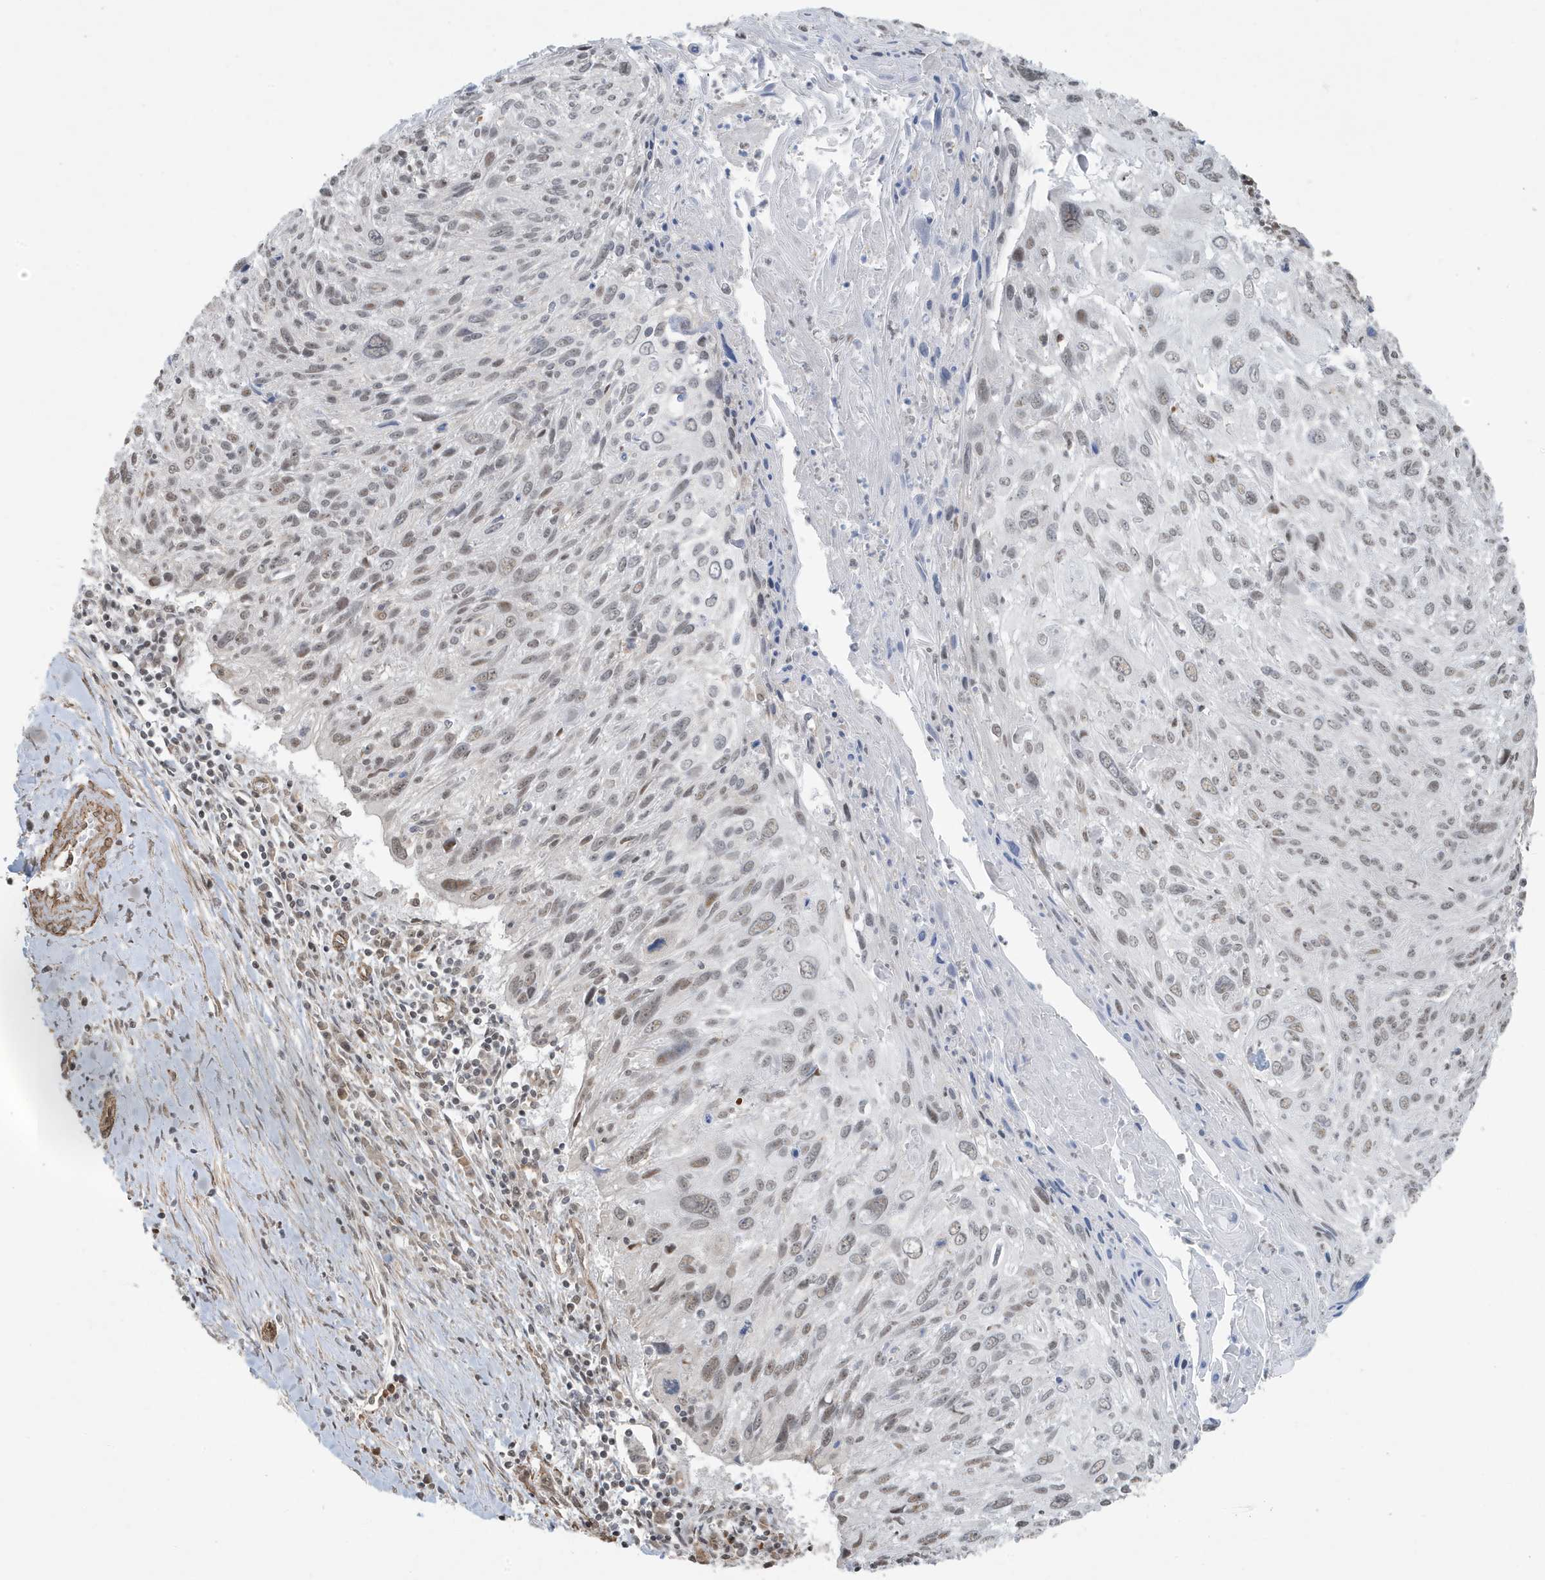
{"staining": {"intensity": "negative", "quantity": "none", "location": "none"}, "tissue": "cervical cancer", "cell_type": "Tumor cells", "image_type": "cancer", "snomed": [{"axis": "morphology", "description": "Squamous cell carcinoma, NOS"}, {"axis": "topography", "description": "Cervix"}], "caption": "DAB immunohistochemical staining of human squamous cell carcinoma (cervical) reveals no significant expression in tumor cells.", "gene": "CHCHD4", "patient": {"sex": "female", "age": 51}}